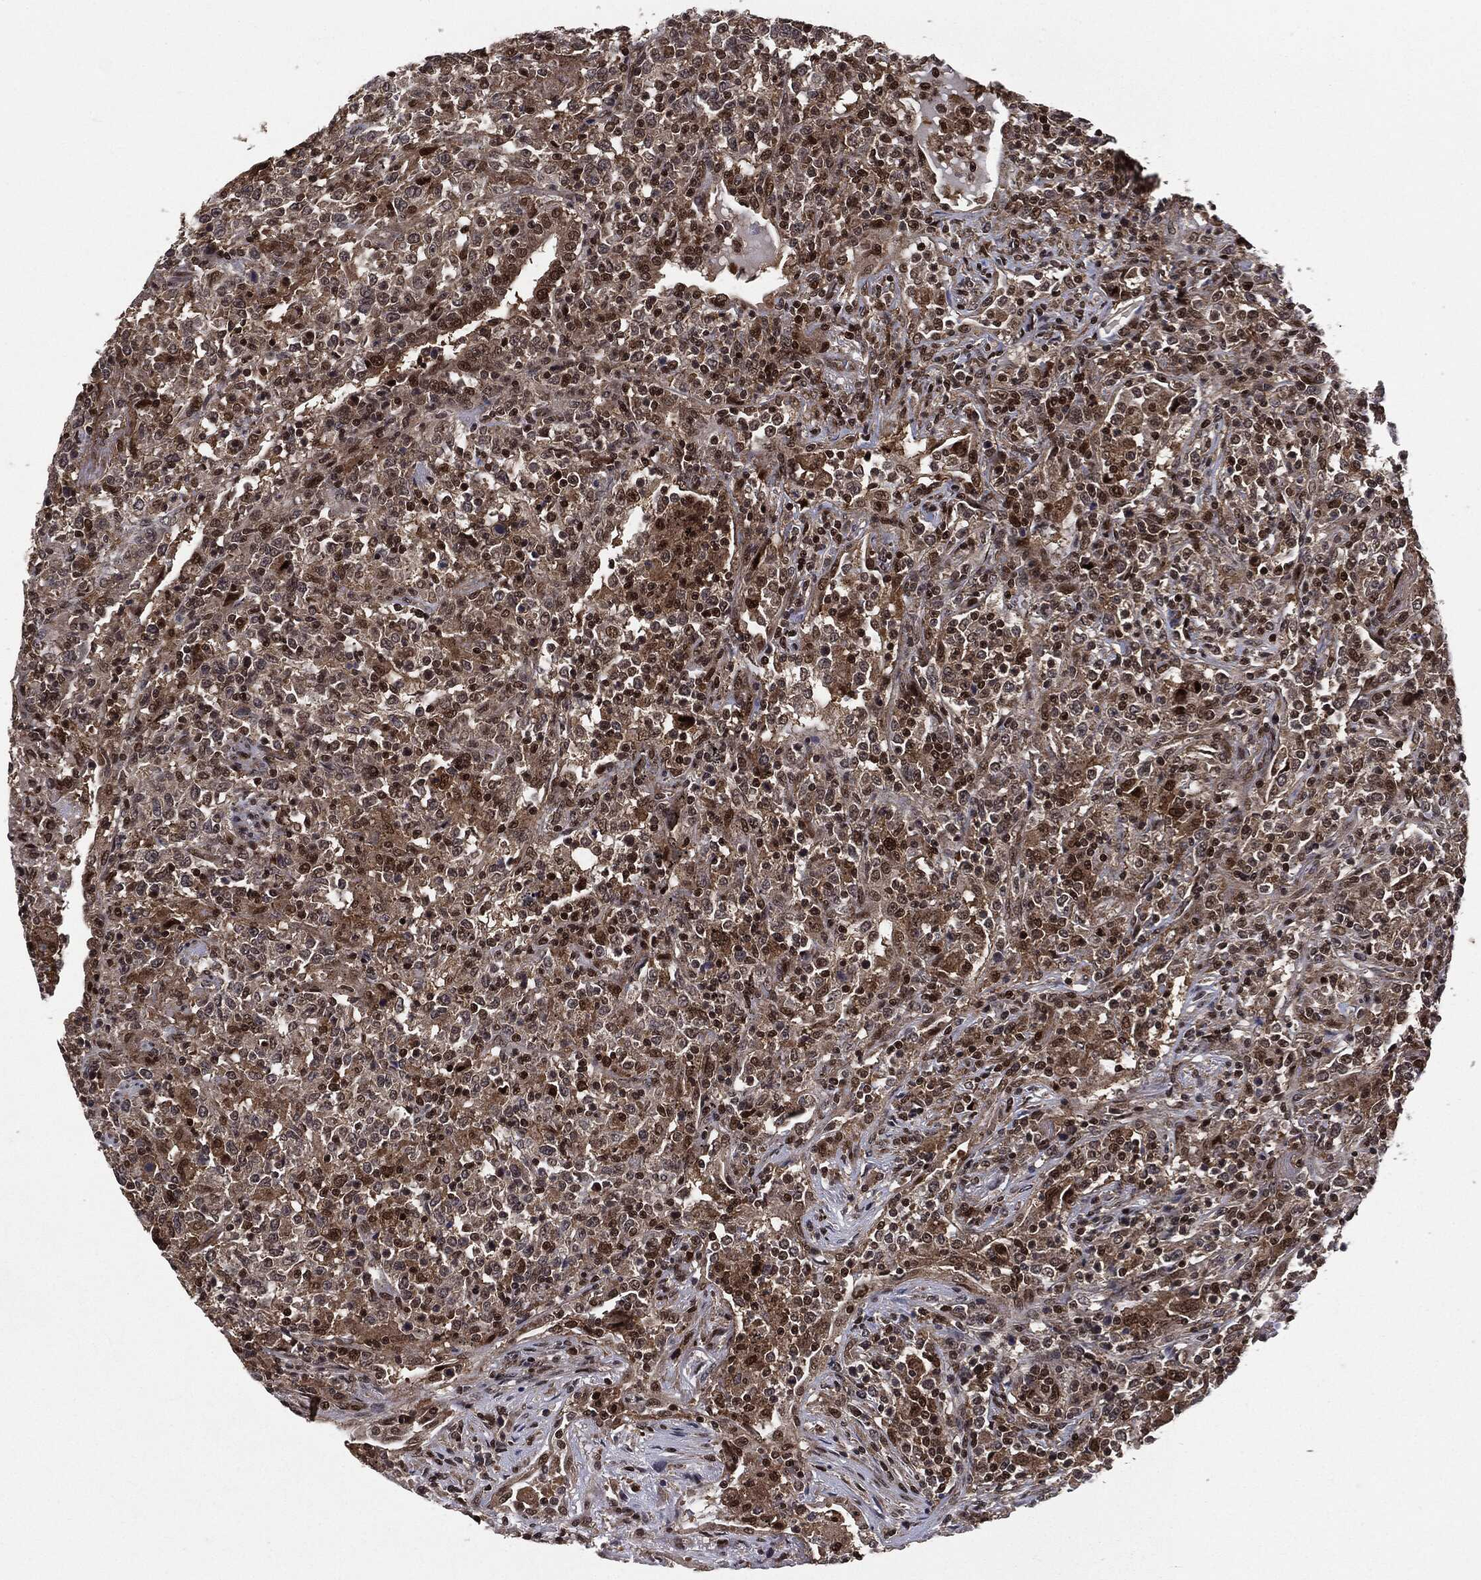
{"staining": {"intensity": "moderate", "quantity": "25%-75%", "location": "cytoplasmic/membranous,nuclear"}, "tissue": "lymphoma", "cell_type": "Tumor cells", "image_type": "cancer", "snomed": [{"axis": "morphology", "description": "Malignant lymphoma, non-Hodgkin's type, High grade"}, {"axis": "topography", "description": "Lung"}], "caption": "The immunohistochemical stain highlights moderate cytoplasmic/membranous and nuclear staining in tumor cells of lymphoma tissue.", "gene": "PTPA", "patient": {"sex": "male", "age": 79}}